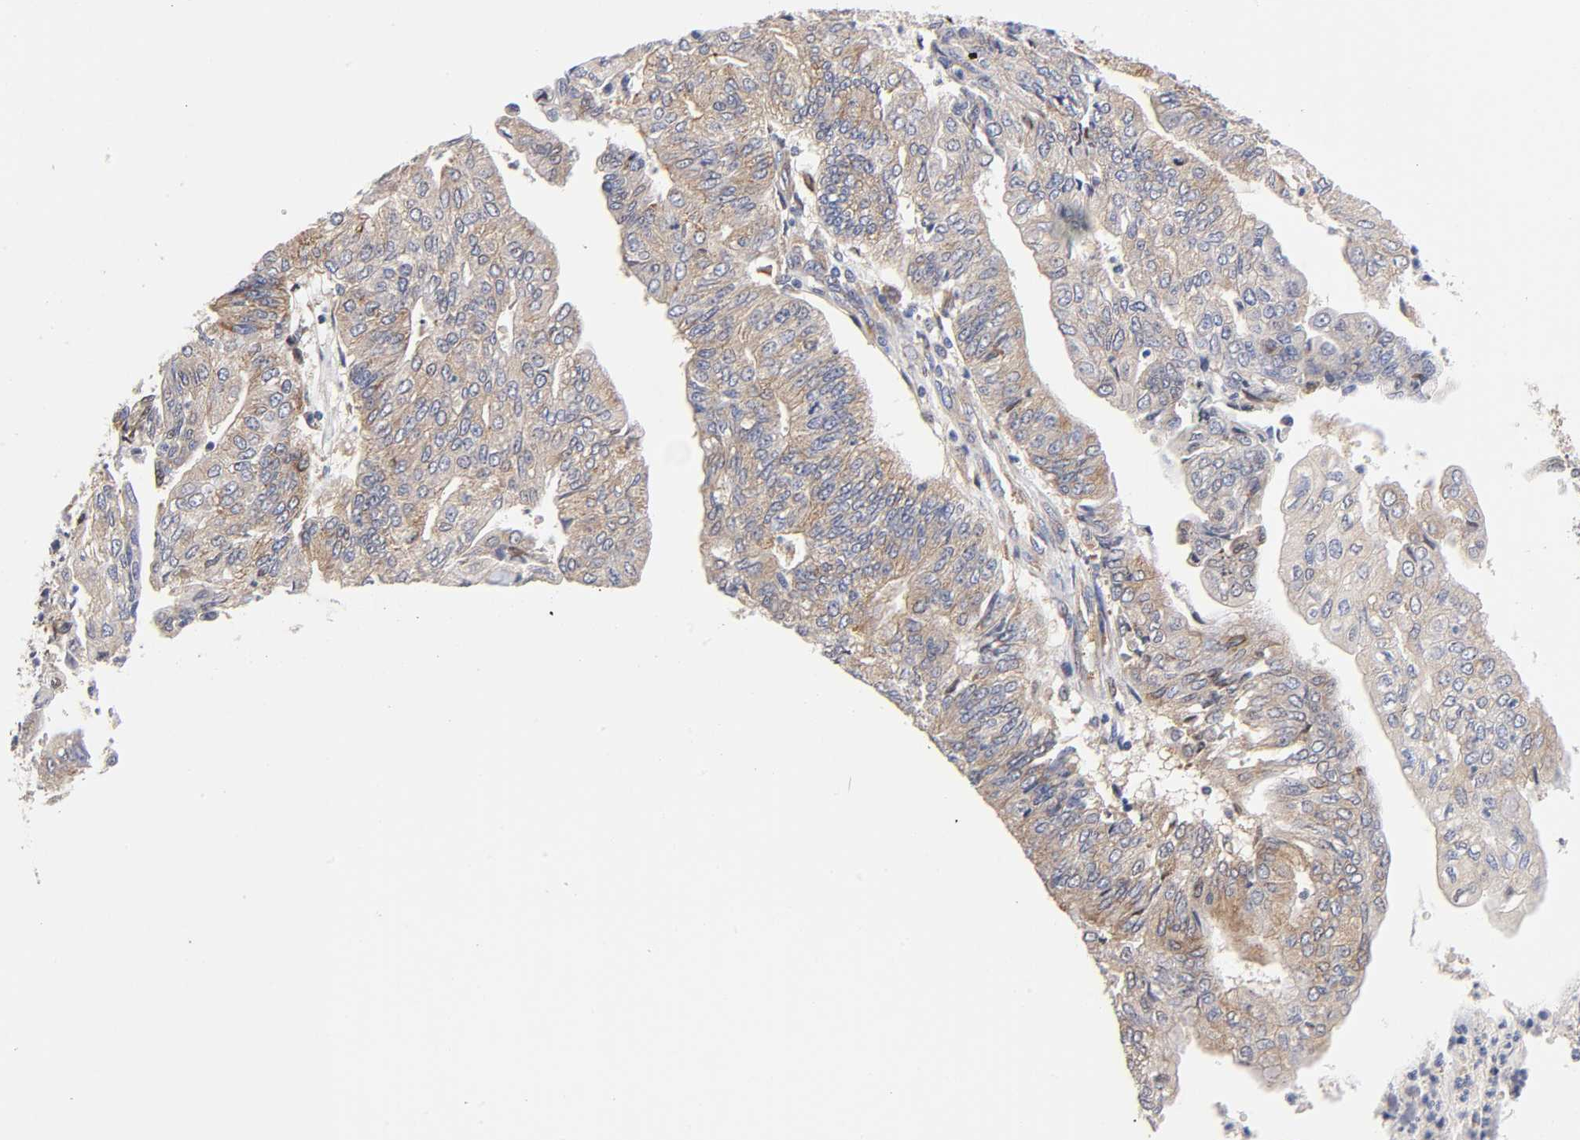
{"staining": {"intensity": "weak", "quantity": ">75%", "location": "cytoplasmic/membranous,nuclear"}, "tissue": "endometrial cancer", "cell_type": "Tumor cells", "image_type": "cancer", "snomed": [{"axis": "morphology", "description": "Adenocarcinoma, NOS"}, {"axis": "topography", "description": "Endometrium"}], "caption": "The photomicrograph displays a brown stain indicating the presence of a protein in the cytoplasmic/membranous and nuclear of tumor cells in adenocarcinoma (endometrial).", "gene": "PAFAH1B1", "patient": {"sex": "female", "age": 59}}